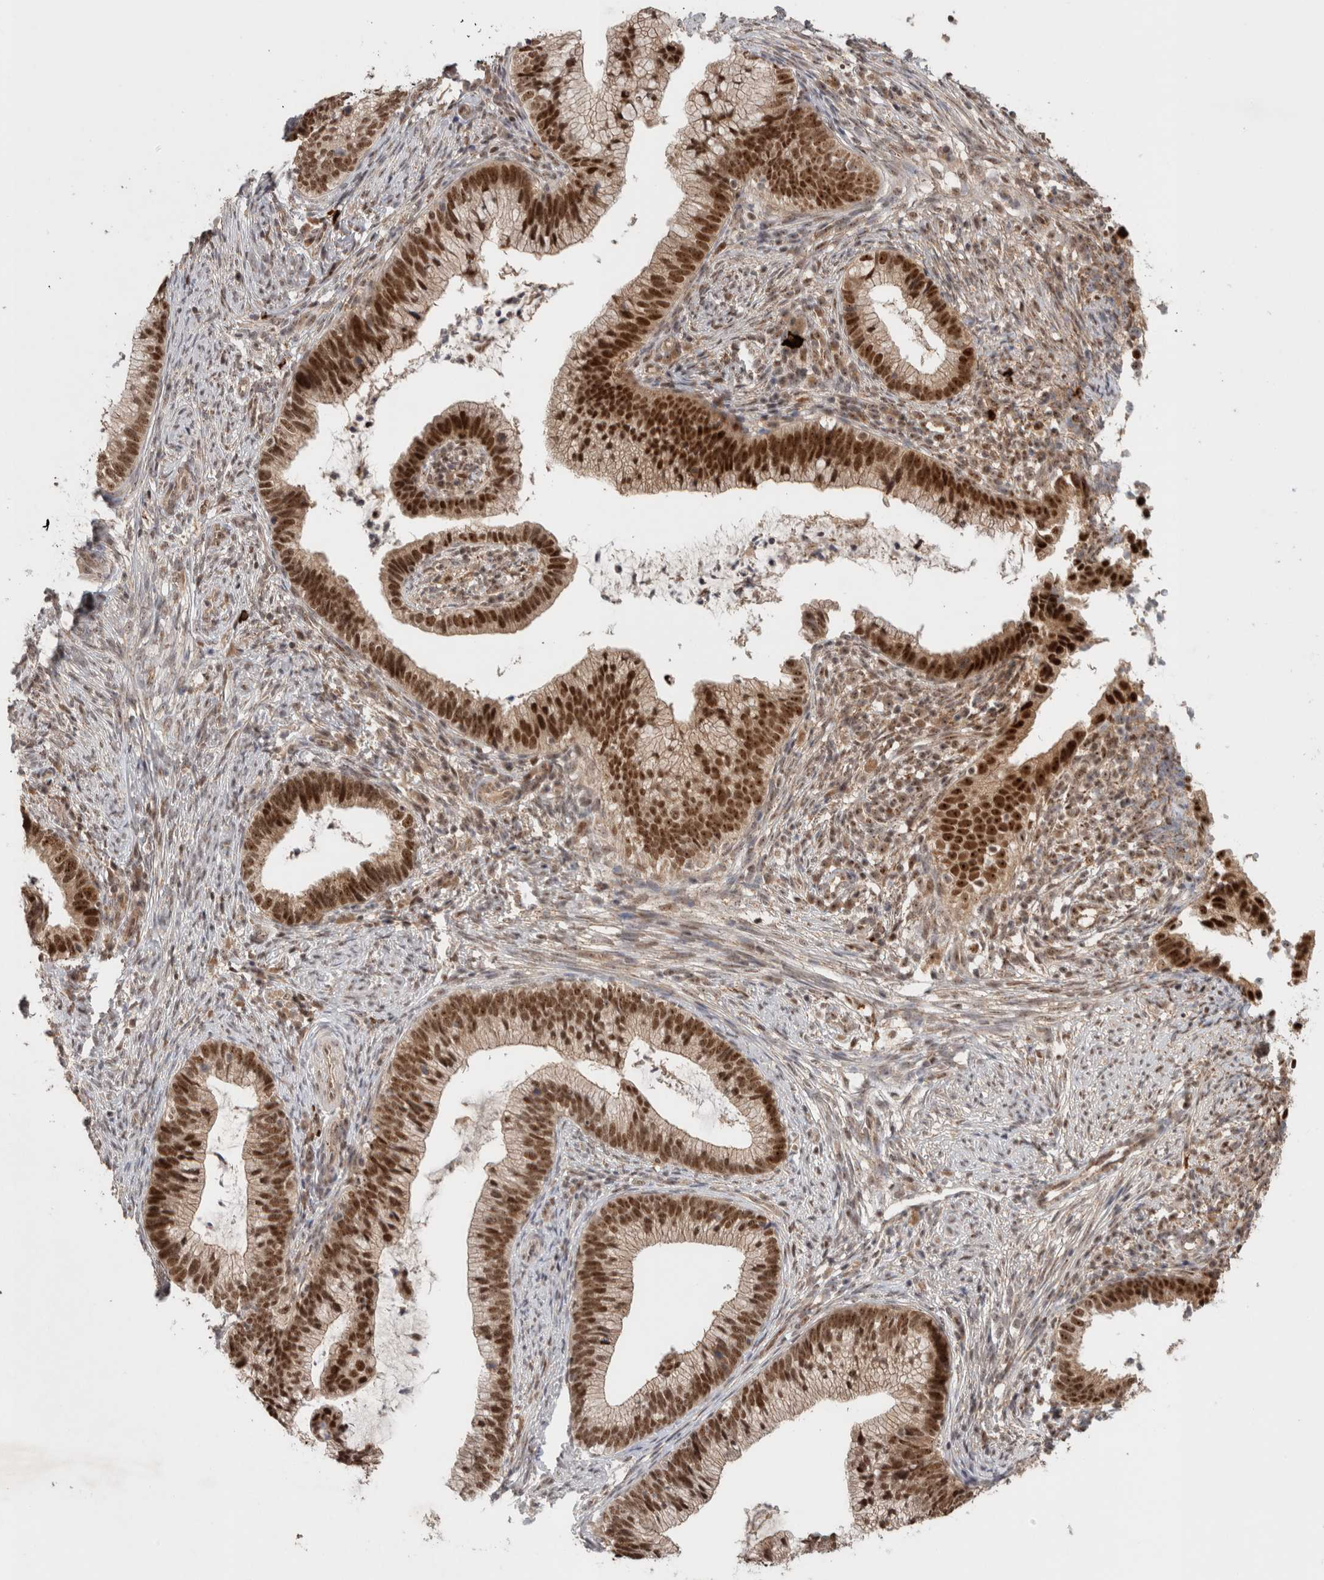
{"staining": {"intensity": "strong", "quantity": "25%-75%", "location": "nuclear"}, "tissue": "cervical cancer", "cell_type": "Tumor cells", "image_type": "cancer", "snomed": [{"axis": "morphology", "description": "Adenocarcinoma, NOS"}, {"axis": "topography", "description": "Cervix"}], "caption": "A photomicrograph showing strong nuclear positivity in about 25%-75% of tumor cells in cervical cancer, as visualized by brown immunohistochemical staining.", "gene": "MPHOSPH6", "patient": {"sex": "female", "age": 36}}